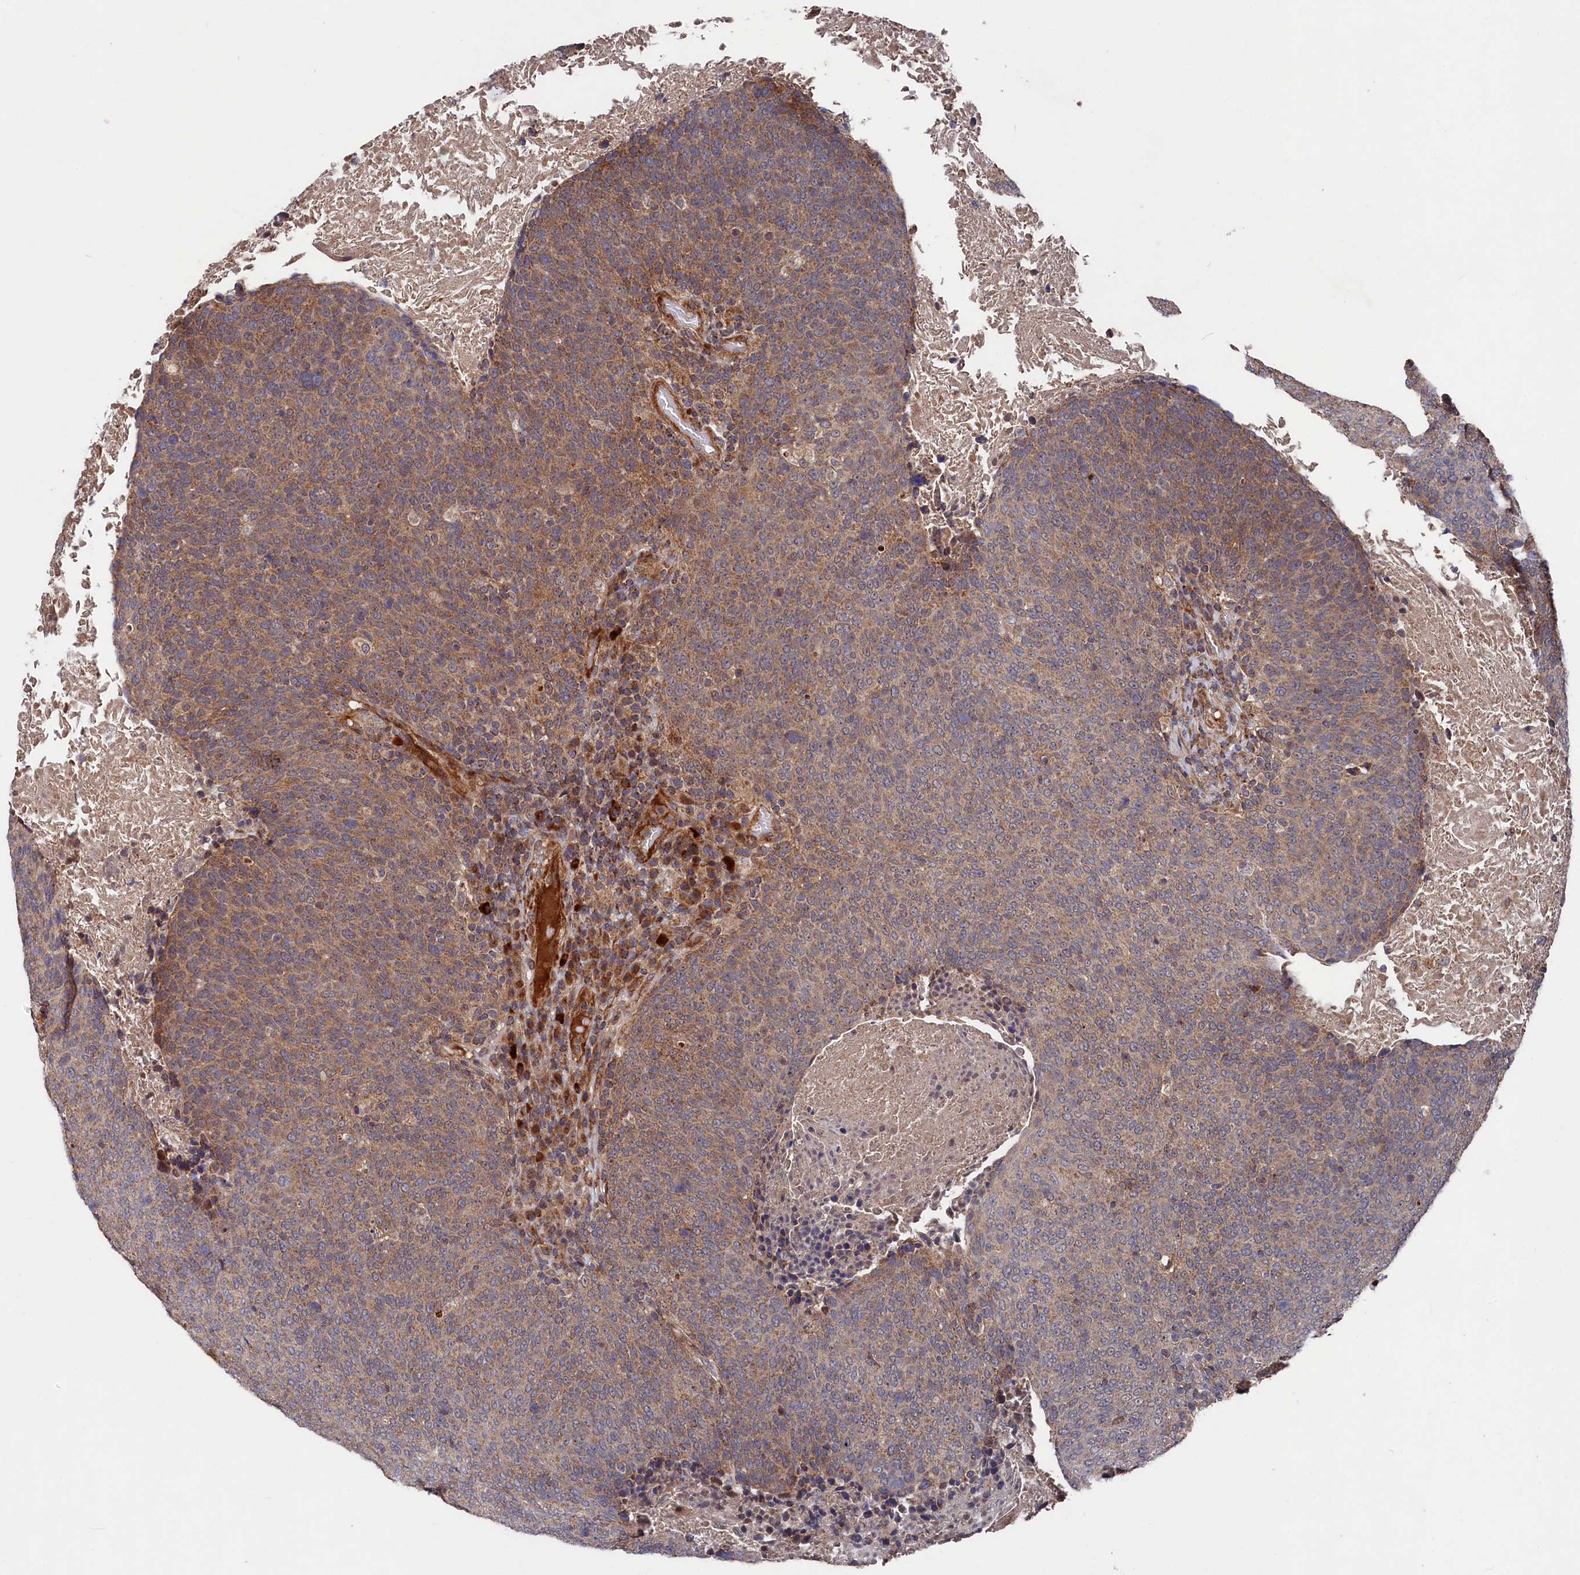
{"staining": {"intensity": "moderate", "quantity": "<25%", "location": "cytoplasmic/membranous"}, "tissue": "head and neck cancer", "cell_type": "Tumor cells", "image_type": "cancer", "snomed": [{"axis": "morphology", "description": "Squamous cell carcinoma, NOS"}, {"axis": "morphology", "description": "Squamous cell carcinoma, metastatic, NOS"}, {"axis": "topography", "description": "Lymph node"}, {"axis": "topography", "description": "Head-Neck"}], "caption": "Head and neck cancer (metastatic squamous cell carcinoma) stained for a protein (brown) demonstrates moderate cytoplasmic/membranous positive staining in about <25% of tumor cells.", "gene": "SUPV3L1", "patient": {"sex": "male", "age": 62}}